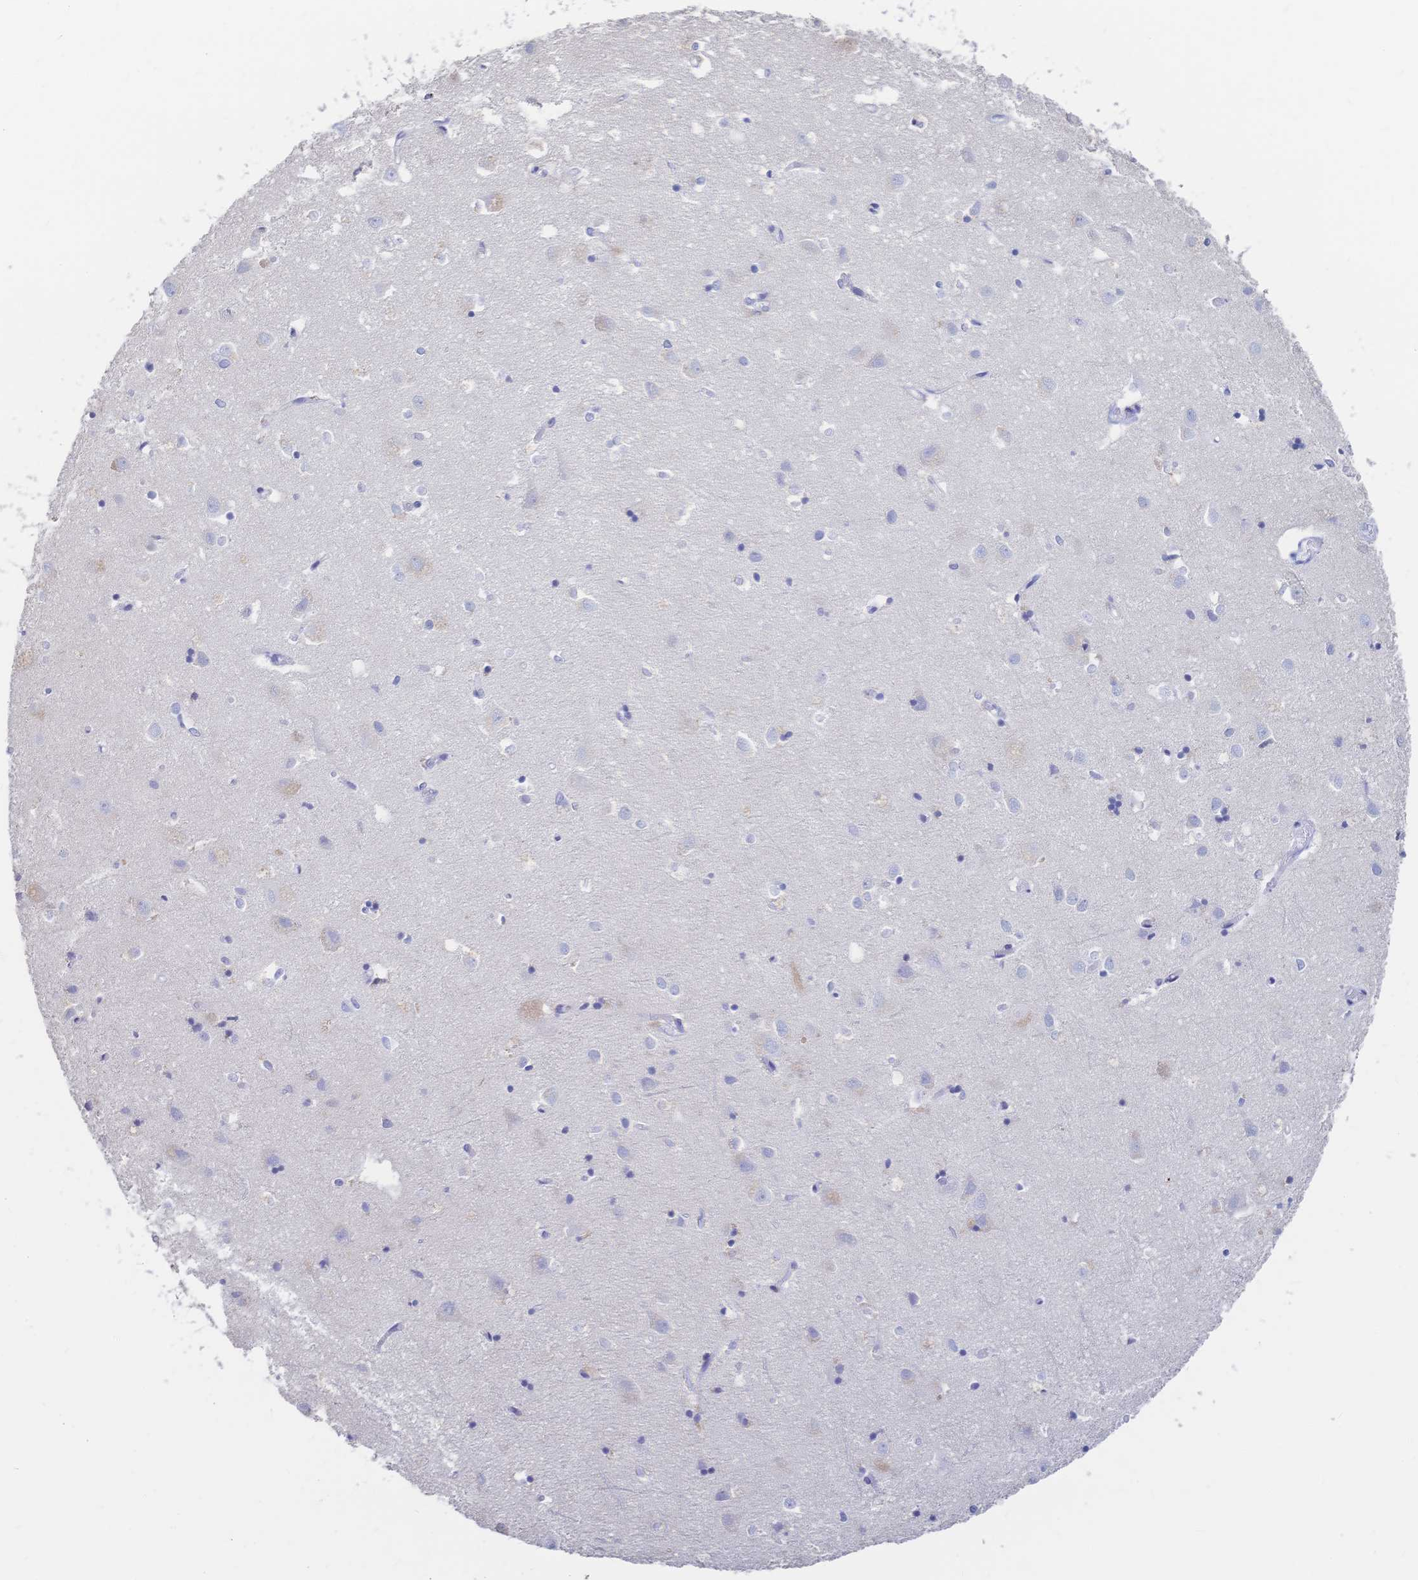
{"staining": {"intensity": "negative", "quantity": "none", "location": "none"}, "tissue": "cerebral cortex", "cell_type": "Endothelial cells", "image_type": "normal", "snomed": [{"axis": "morphology", "description": "Normal tissue, NOS"}, {"axis": "topography", "description": "Cerebral cortex"}], "caption": "Immunohistochemical staining of benign human cerebral cortex displays no significant staining in endothelial cells. (DAB IHC with hematoxylin counter stain).", "gene": "IL2RB", "patient": {"sex": "male", "age": 70}}